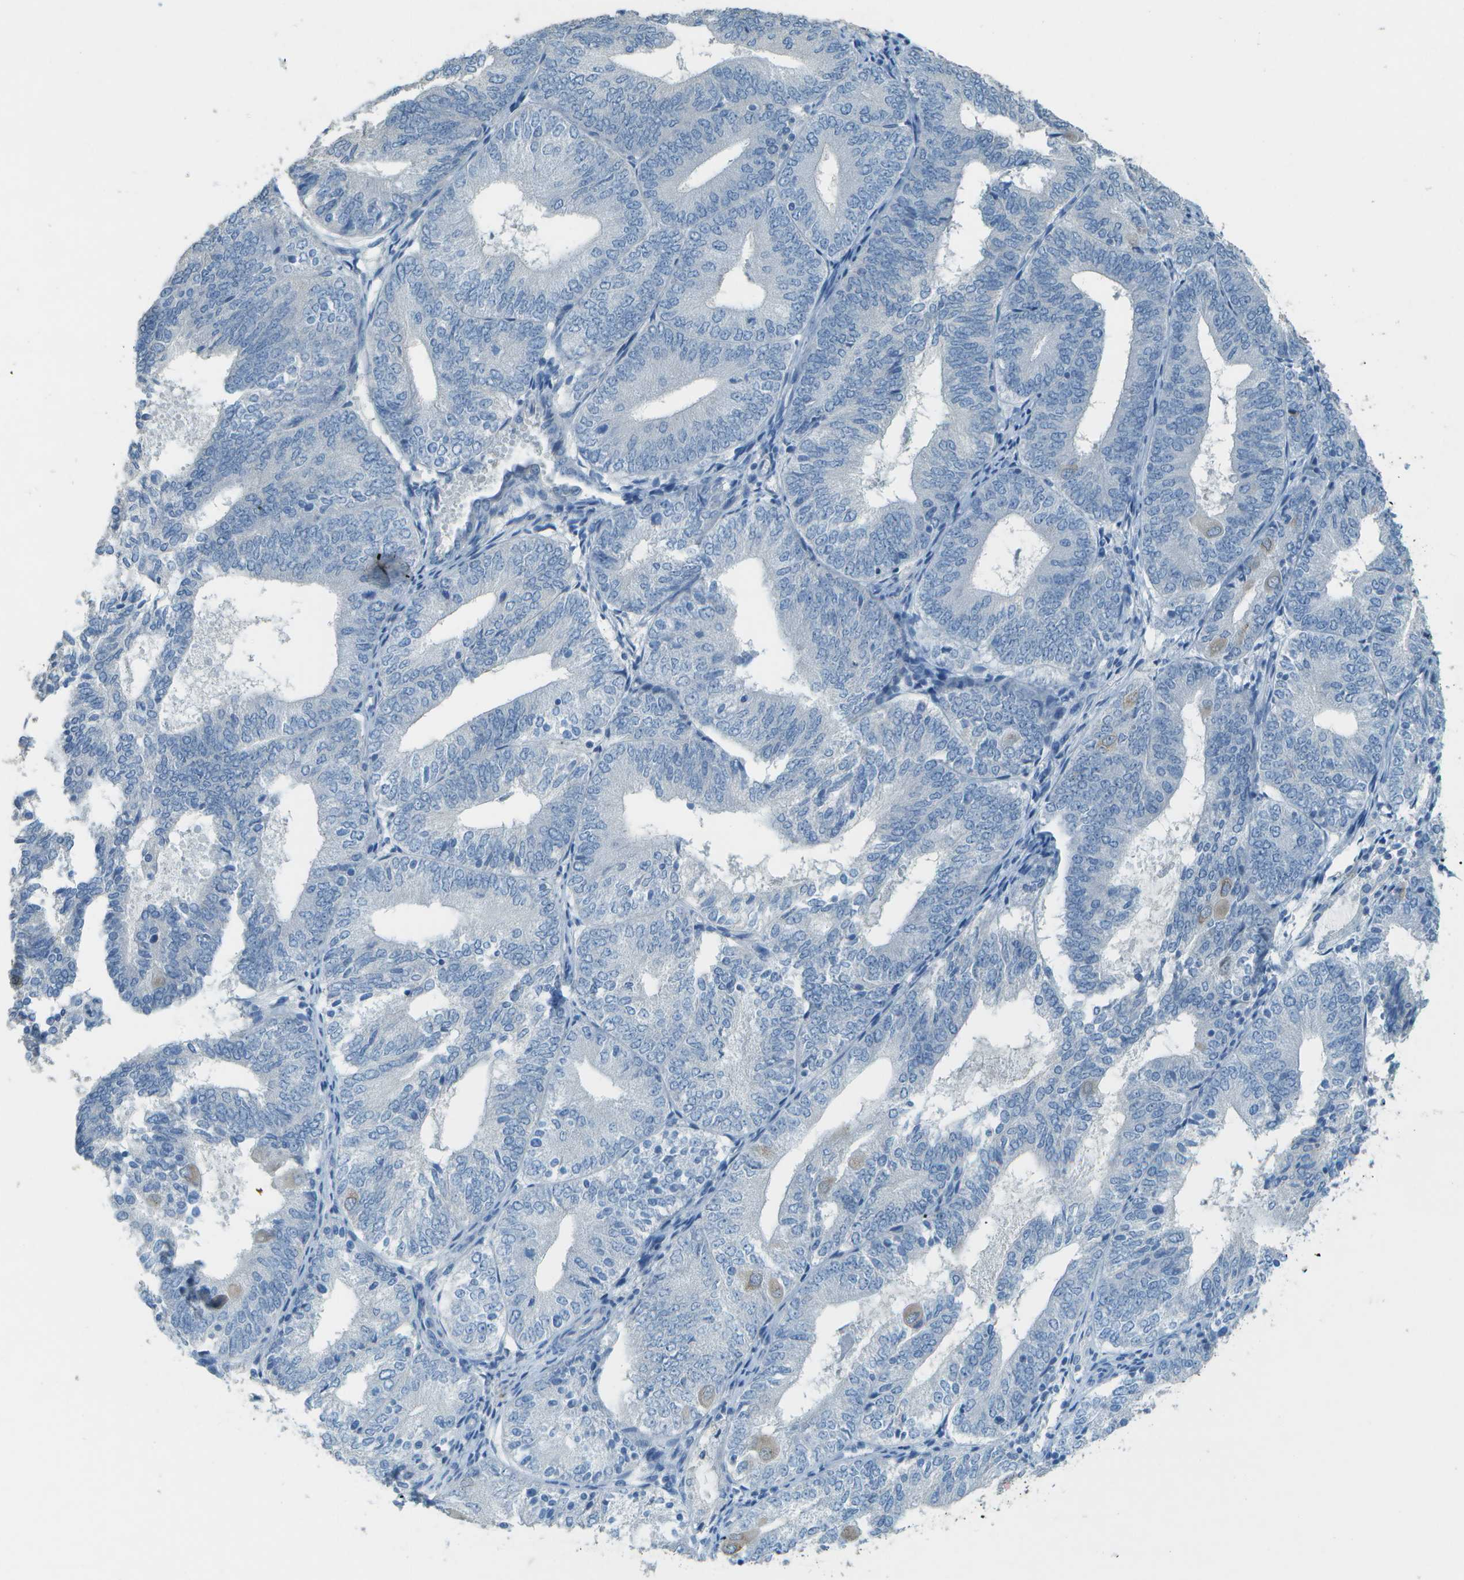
{"staining": {"intensity": "weak", "quantity": "<25%", "location": "cytoplasmic/membranous"}, "tissue": "endometrial cancer", "cell_type": "Tumor cells", "image_type": "cancer", "snomed": [{"axis": "morphology", "description": "Adenocarcinoma, NOS"}, {"axis": "topography", "description": "Endometrium"}], "caption": "This histopathology image is of adenocarcinoma (endometrial) stained with immunohistochemistry to label a protein in brown with the nuclei are counter-stained blue. There is no positivity in tumor cells.", "gene": "LGI2", "patient": {"sex": "female", "age": 81}}